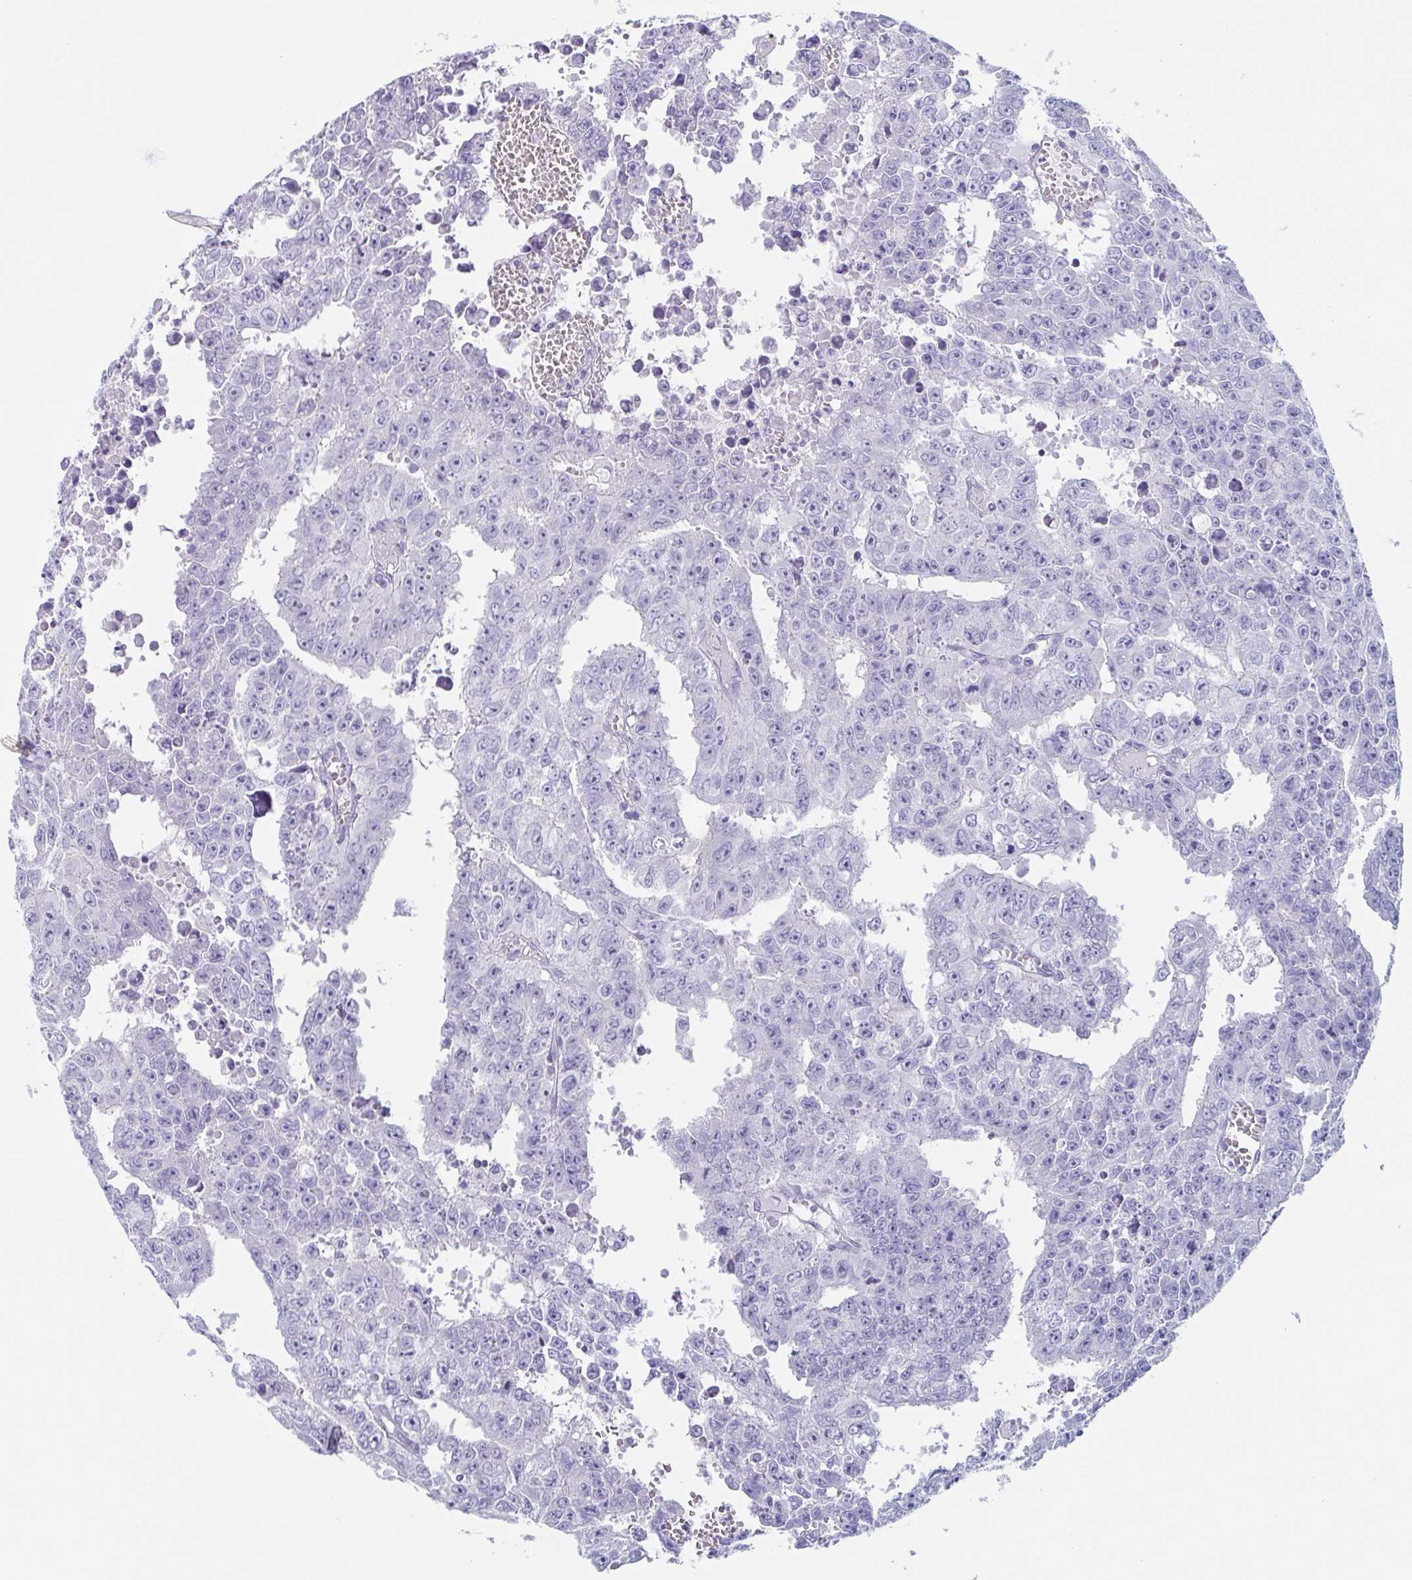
{"staining": {"intensity": "negative", "quantity": "none", "location": "none"}, "tissue": "testis cancer", "cell_type": "Tumor cells", "image_type": "cancer", "snomed": [{"axis": "morphology", "description": "Carcinoma, Embryonal, NOS"}, {"axis": "morphology", "description": "Teratoma, malignant, NOS"}, {"axis": "topography", "description": "Testis"}], "caption": "Tumor cells are negative for brown protein staining in testis cancer.", "gene": "TAGLN3", "patient": {"sex": "male", "age": 24}}